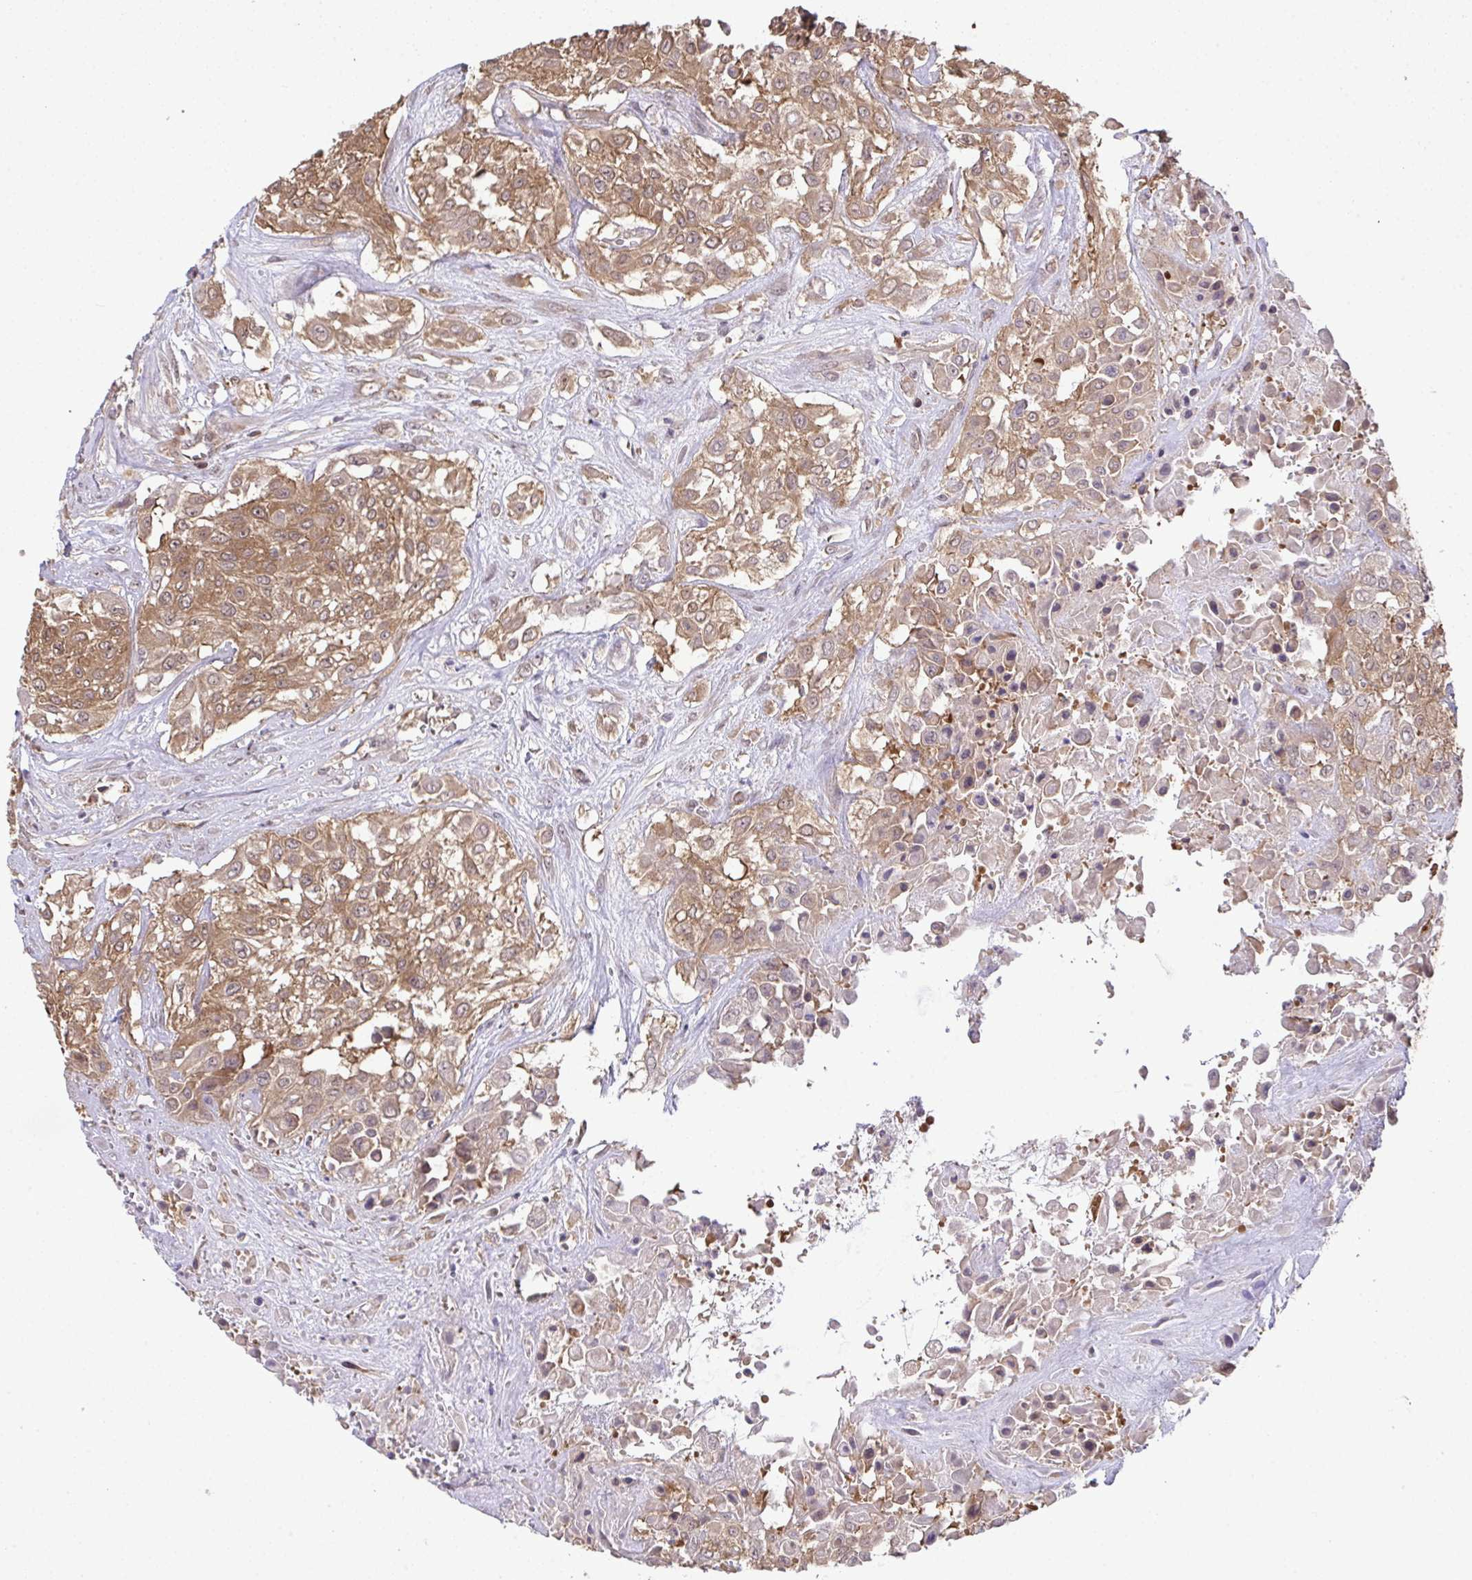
{"staining": {"intensity": "moderate", "quantity": ">75%", "location": "cytoplasmic/membranous"}, "tissue": "urothelial cancer", "cell_type": "Tumor cells", "image_type": "cancer", "snomed": [{"axis": "morphology", "description": "Urothelial carcinoma, High grade"}, {"axis": "topography", "description": "Urinary bladder"}], "caption": "Protein staining by immunohistochemistry reveals moderate cytoplasmic/membranous expression in approximately >75% of tumor cells in urothelial cancer.", "gene": "C12orf57", "patient": {"sex": "male", "age": 57}}